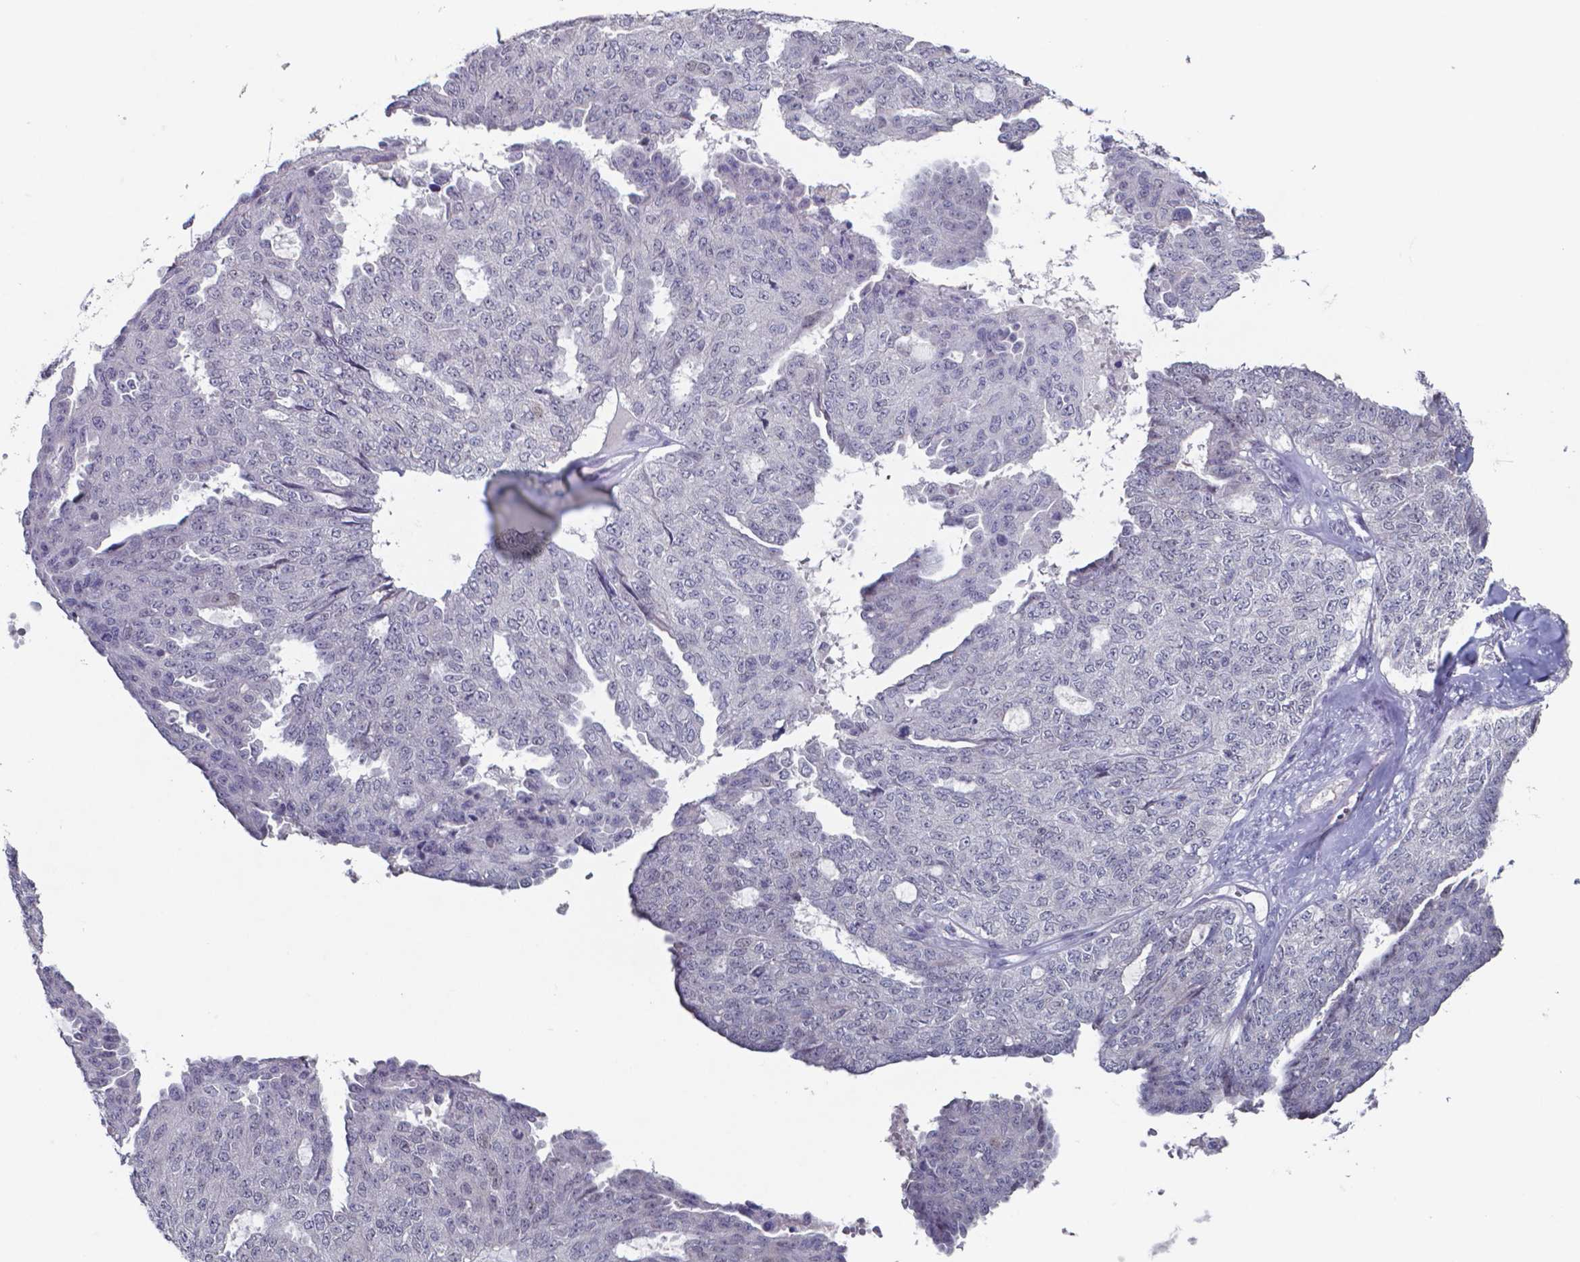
{"staining": {"intensity": "negative", "quantity": "none", "location": "none"}, "tissue": "ovarian cancer", "cell_type": "Tumor cells", "image_type": "cancer", "snomed": [{"axis": "morphology", "description": "Cystadenocarcinoma, serous, NOS"}, {"axis": "topography", "description": "Ovary"}], "caption": "A histopathology image of human serous cystadenocarcinoma (ovarian) is negative for staining in tumor cells.", "gene": "TDP2", "patient": {"sex": "female", "age": 71}}